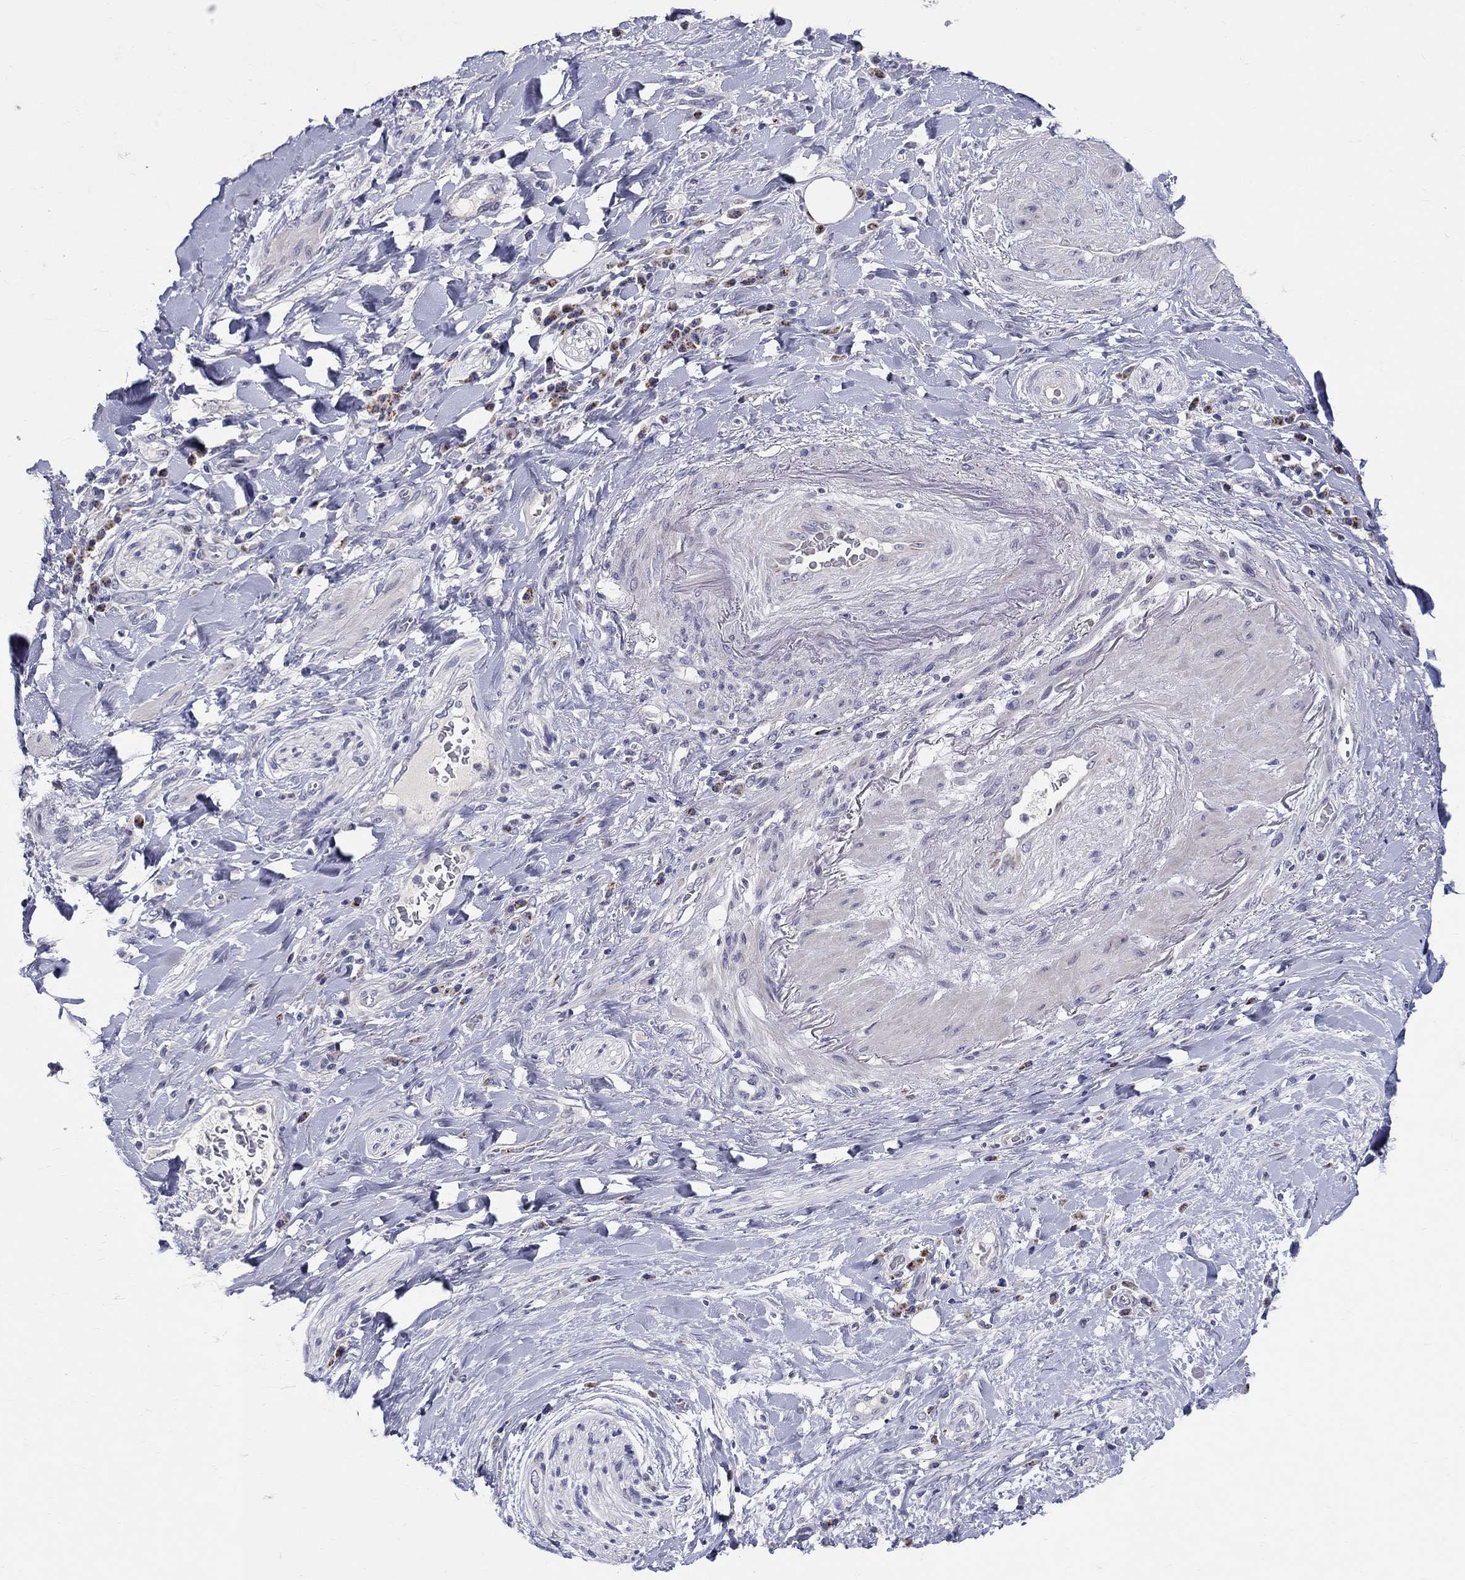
{"staining": {"intensity": "negative", "quantity": "none", "location": "none"}, "tissue": "liver cancer", "cell_type": "Tumor cells", "image_type": "cancer", "snomed": [{"axis": "morphology", "description": "Cholangiocarcinoma"}, {"axis": "topography", "description": "Liver"}], "caption": "High power microscopy image of an immunohistochemistry (IHC) histopathology image of liver cancer, revealing no significant expression in tumor cells.", "gene": "HMX2", "patient": {"sex": "female", "age": 73}}